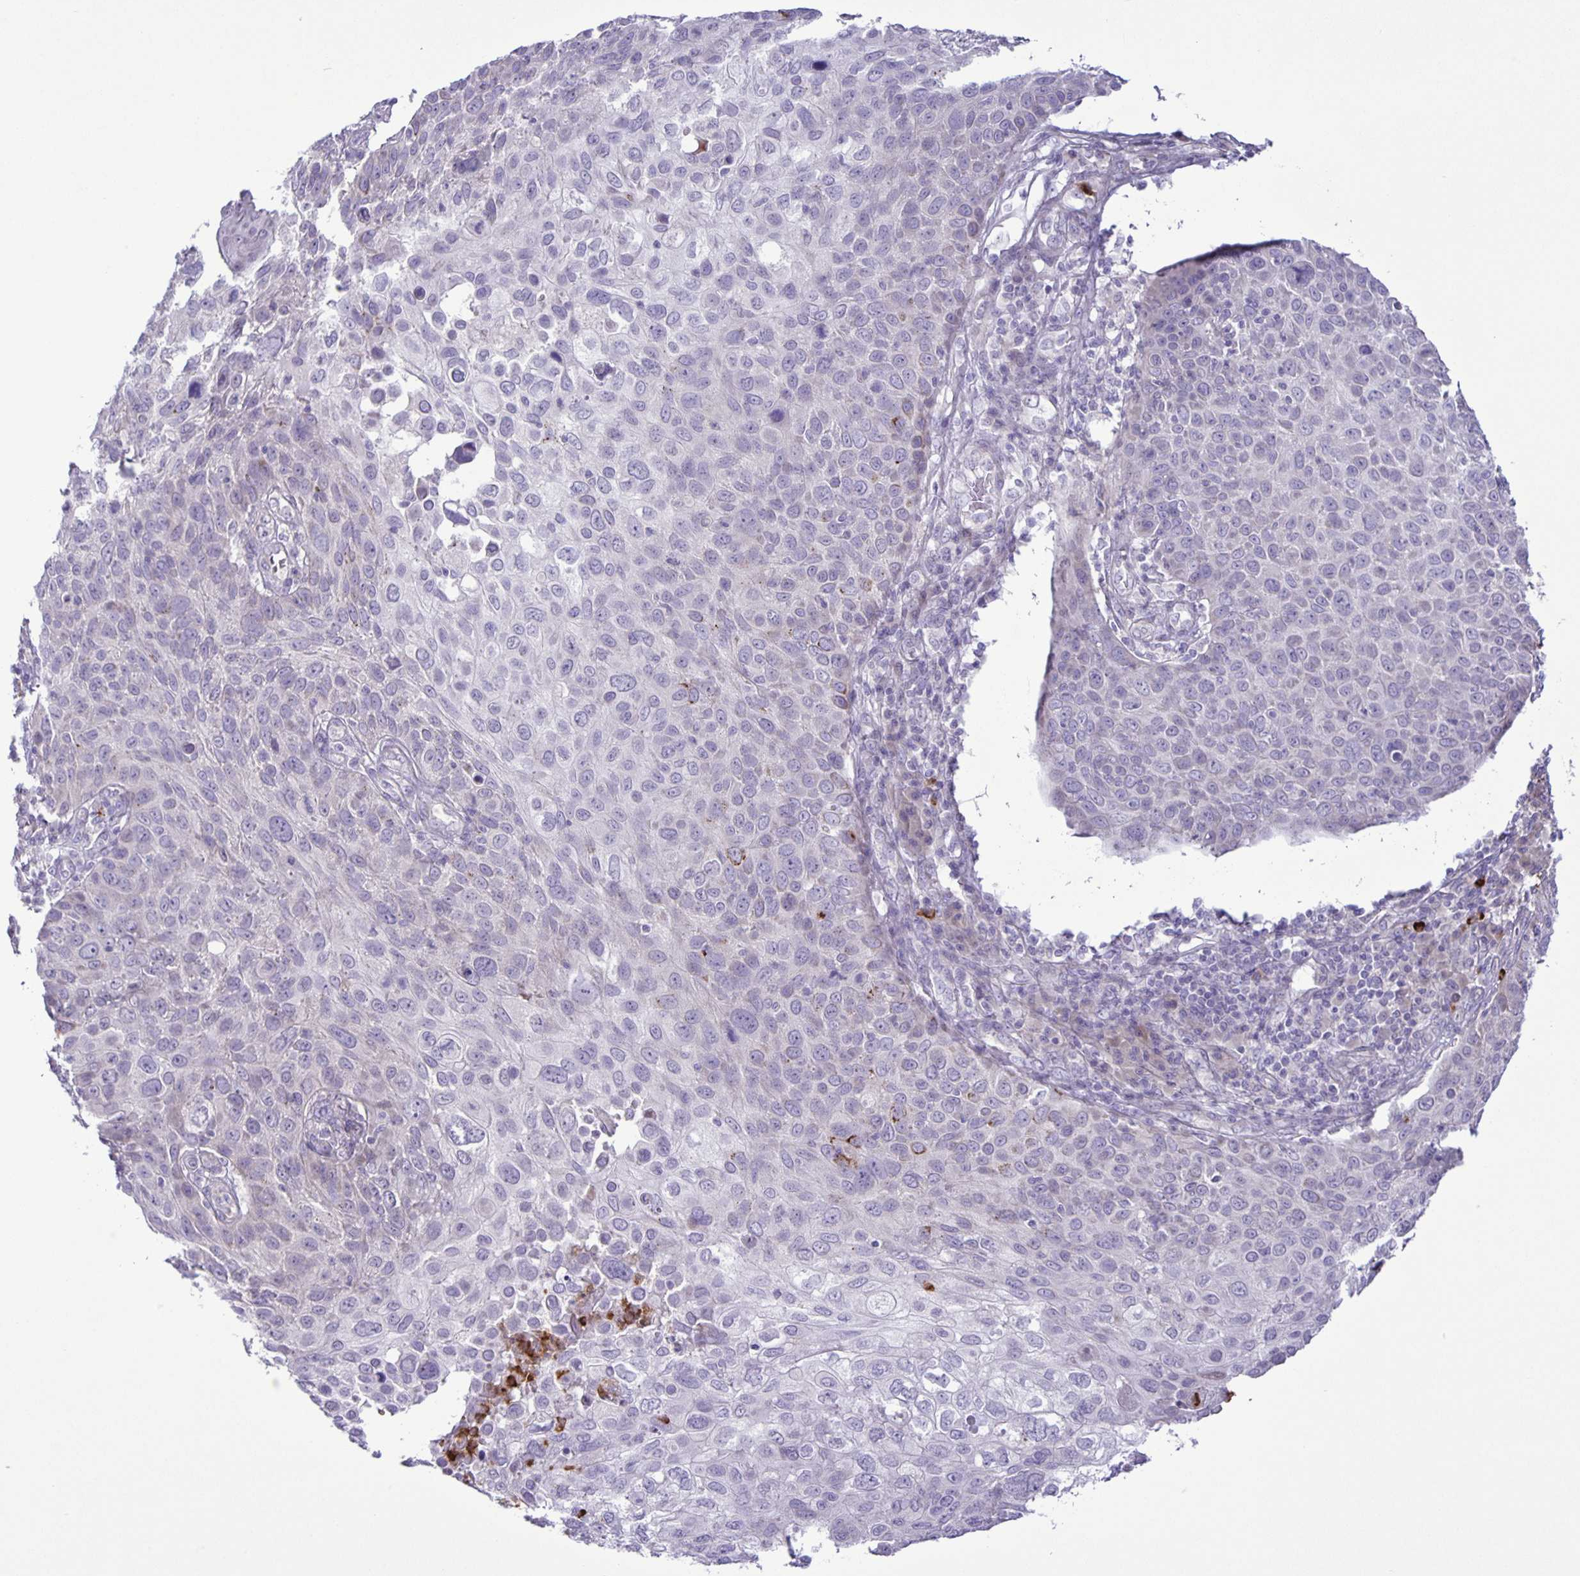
{"staining": {"intensity": "negative", "quantity": "none", "location": "none"}, "tissue": "skin cancer", "cell_type": "Tumor cells", "image_type": "cancer", "snomed": [{"axis": "morphology", "description": "Squamous cell carcinoma, NOS"}, {"axis": "topography", "description": "Skin"}], "caption": "Tumor cells are negative for brown protein staining in skin cancer.", "gene": "ADCK1", "patient": {"sex": "male", "age": 87}}